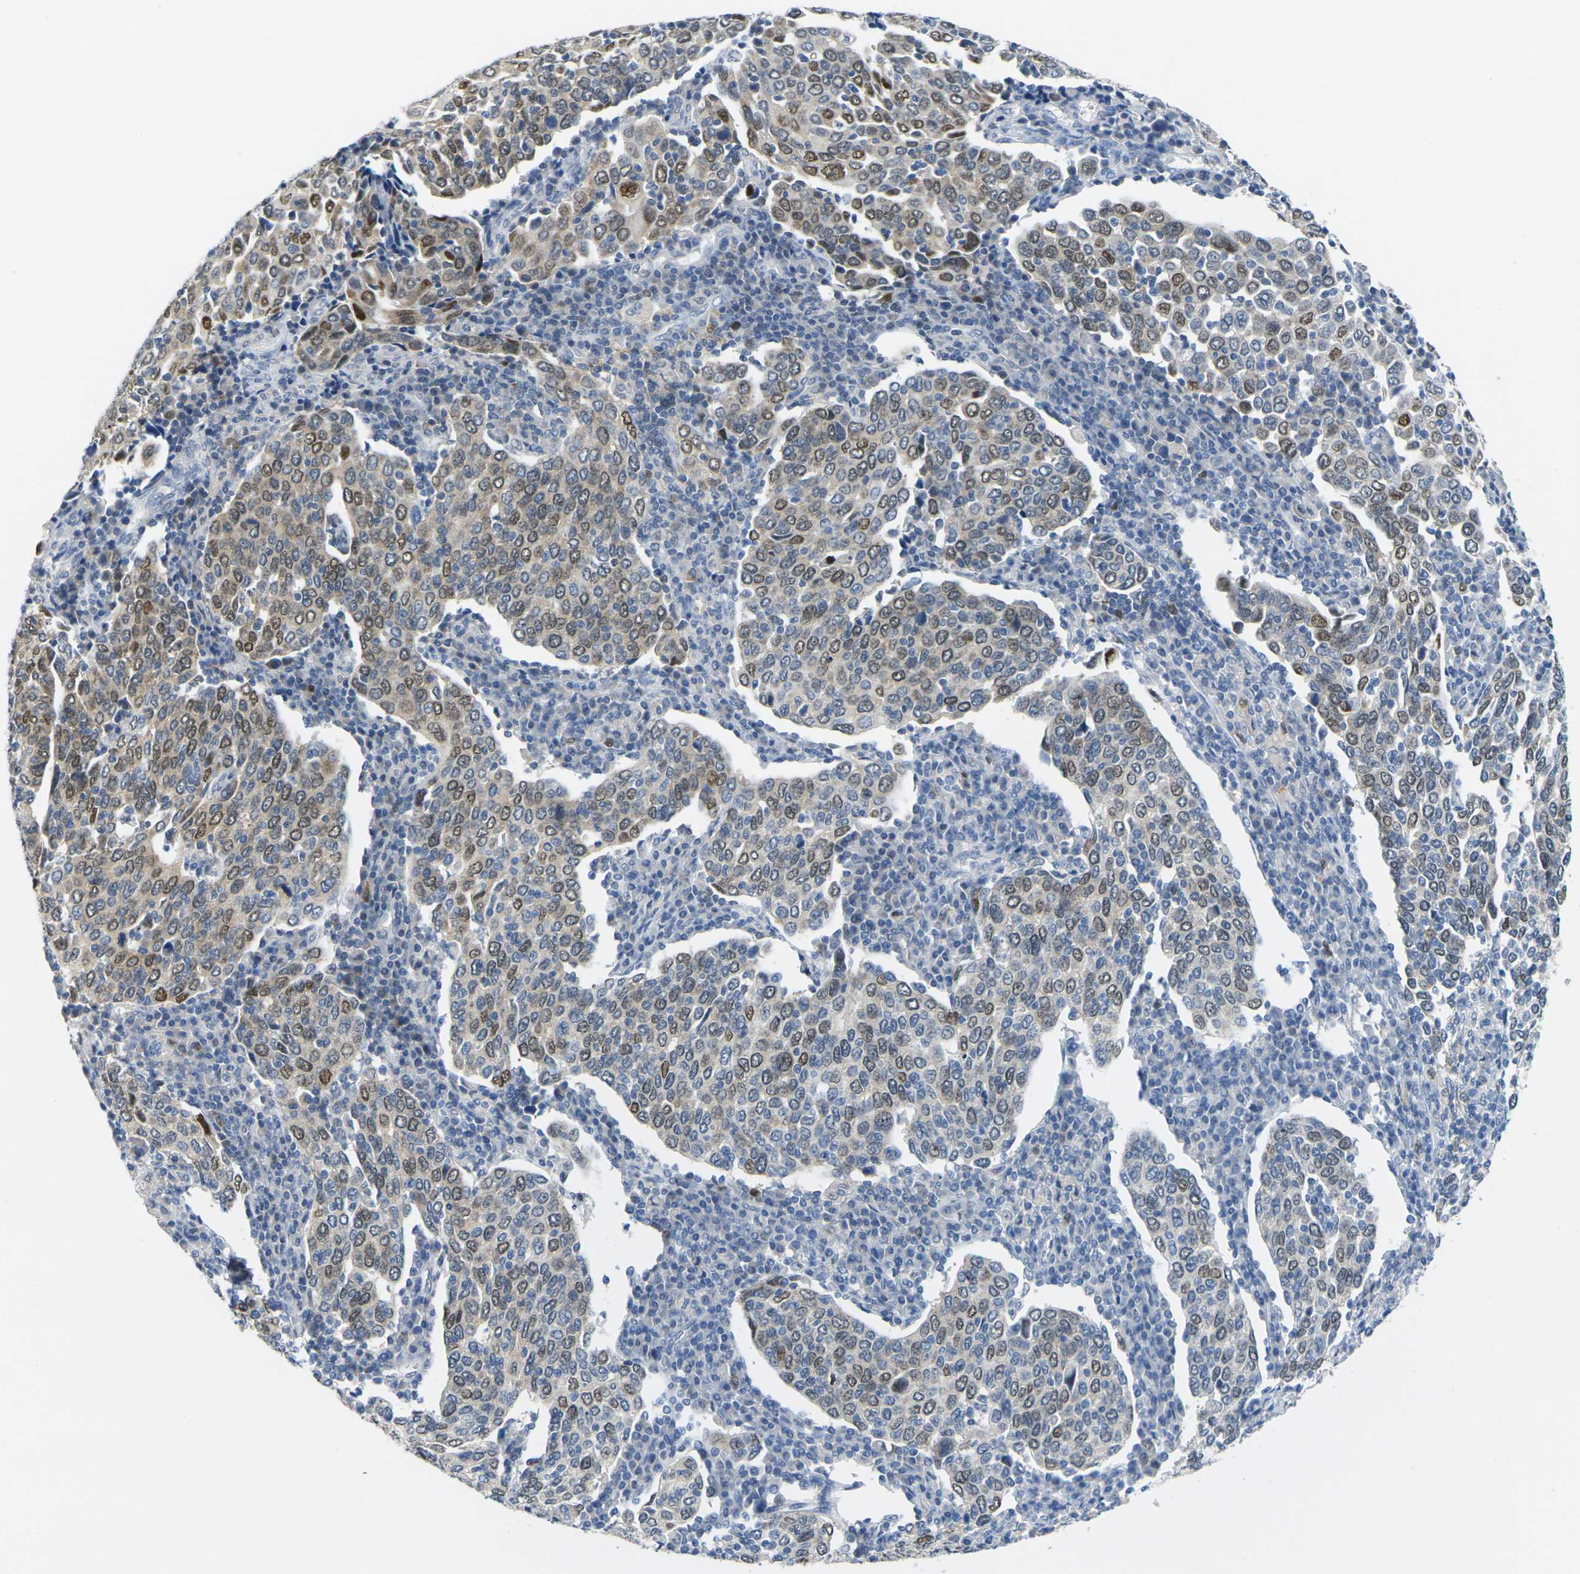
{"staining": {"intensity": "moderate", "quantity": "25%-75%", "location": "nuclear"}, "tissue": "cervical cancer", "cell_type": "Tumor cells", "image_type": "cancer", "snomed": [{"axis": "morphology", "description": "Squamous cell carcinoma, NOS"}, {"axis": "topography", "description": "Cervix"}], "caption": "Immunohistochemistry (IHC) staining of cervical squamous cell carcinoma, which demonstrates medium levels of moderate nuclear staining in about 25%-75% of tumor cells indicating moderate nuclear protein staining. The staining was performed using DAB (brown) for protein detection and nuclei were counterstained in hematoxylin (blue).", "gene": "CDK2", "patient": {"sex": "female", "age": 40}}